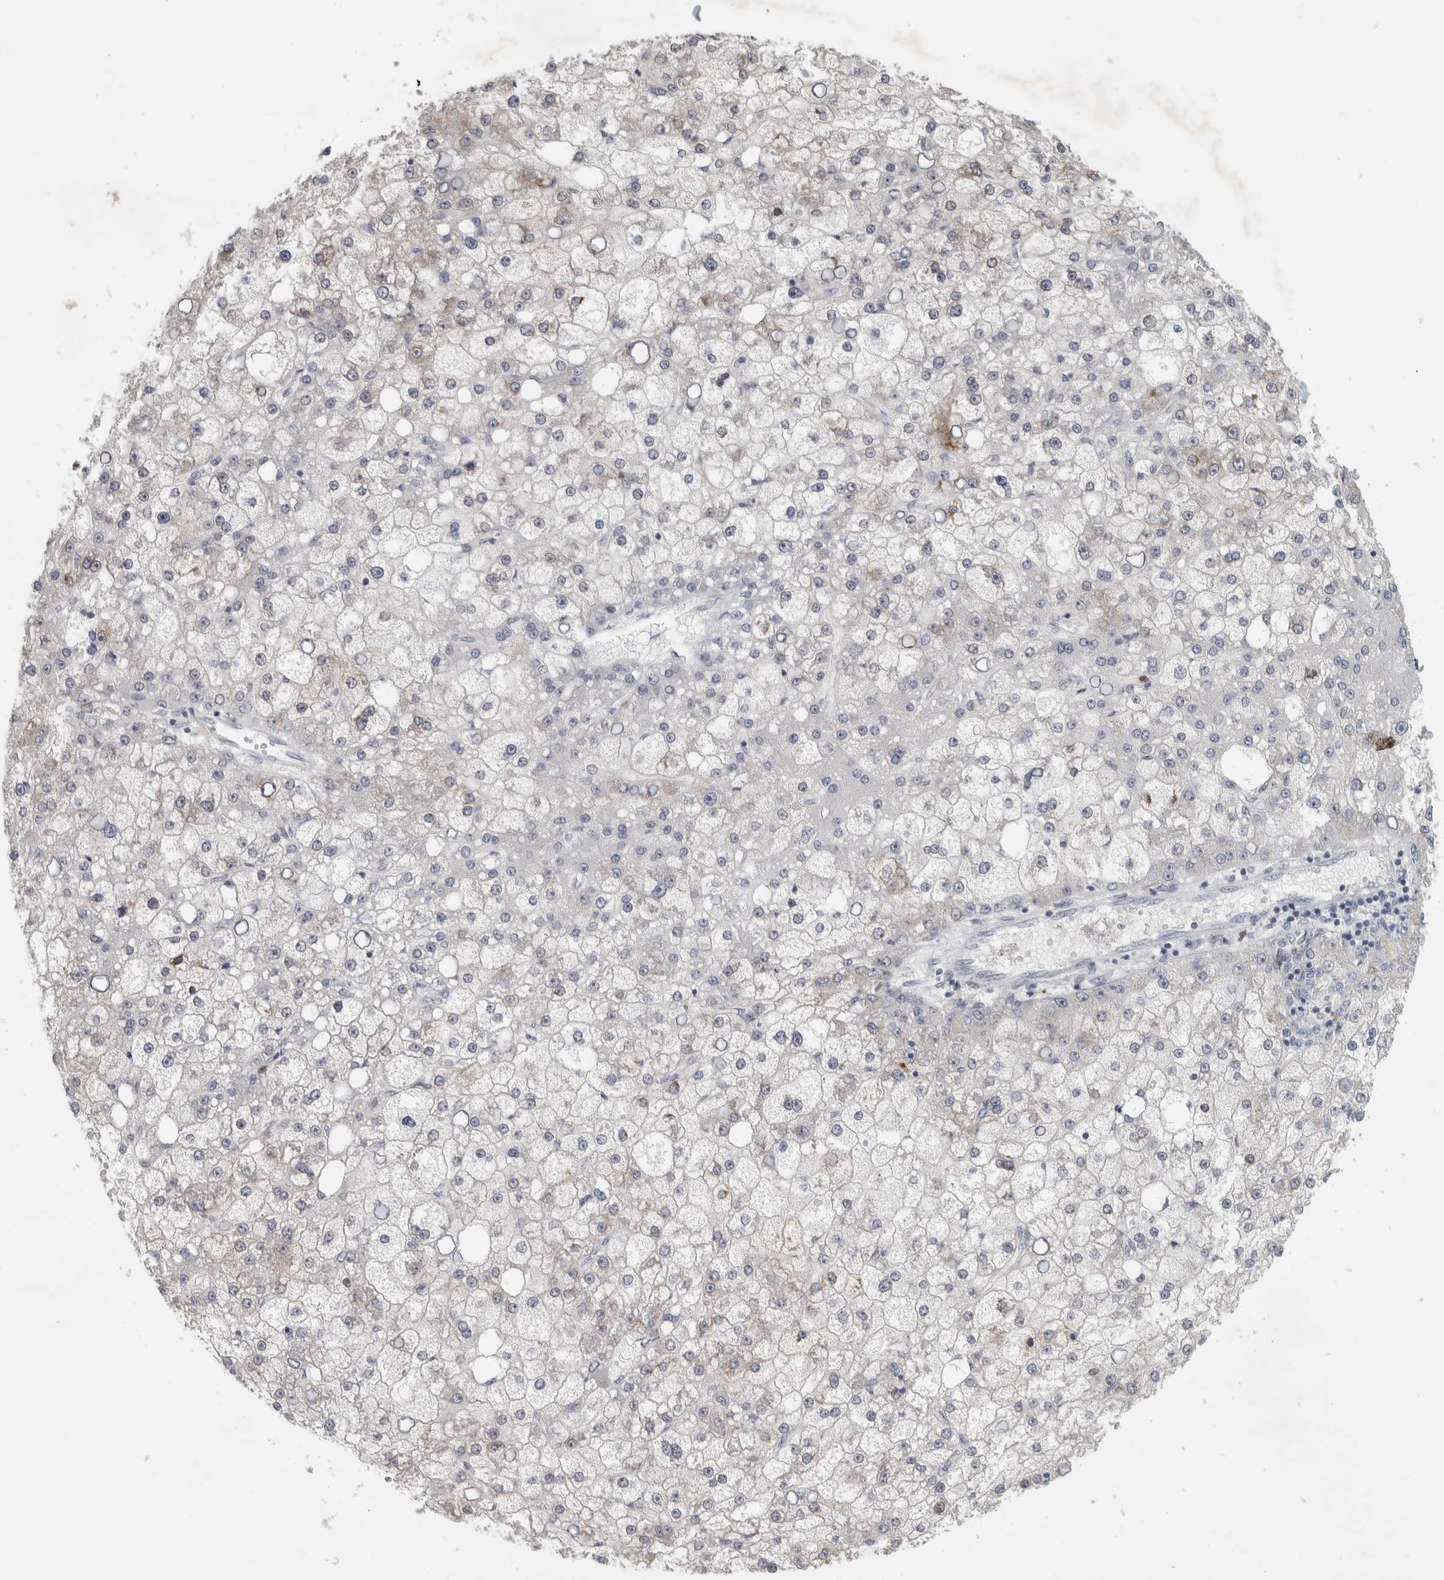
{"staining": {"intensity": "negative", "quantity": "none", "location": "none"}, "tissue": "liver cancer", "cell_type": "Tumor cells", "image_type": "cancer", "snomed": [{"axis": "morphology", "description": "Carcinoma, Hepatocellular, NOS"}, {"axis": "topography", "description": "Liver"}], "caption": "Immunohistochemistry (IHC) photomicrograph of hepatocellular carcinoma (liver) stained for a protein (brown), which shows no positivity in tumor cells.", "gene": "PTPRN2", "patient": {"sex": "male", "age": 67}}